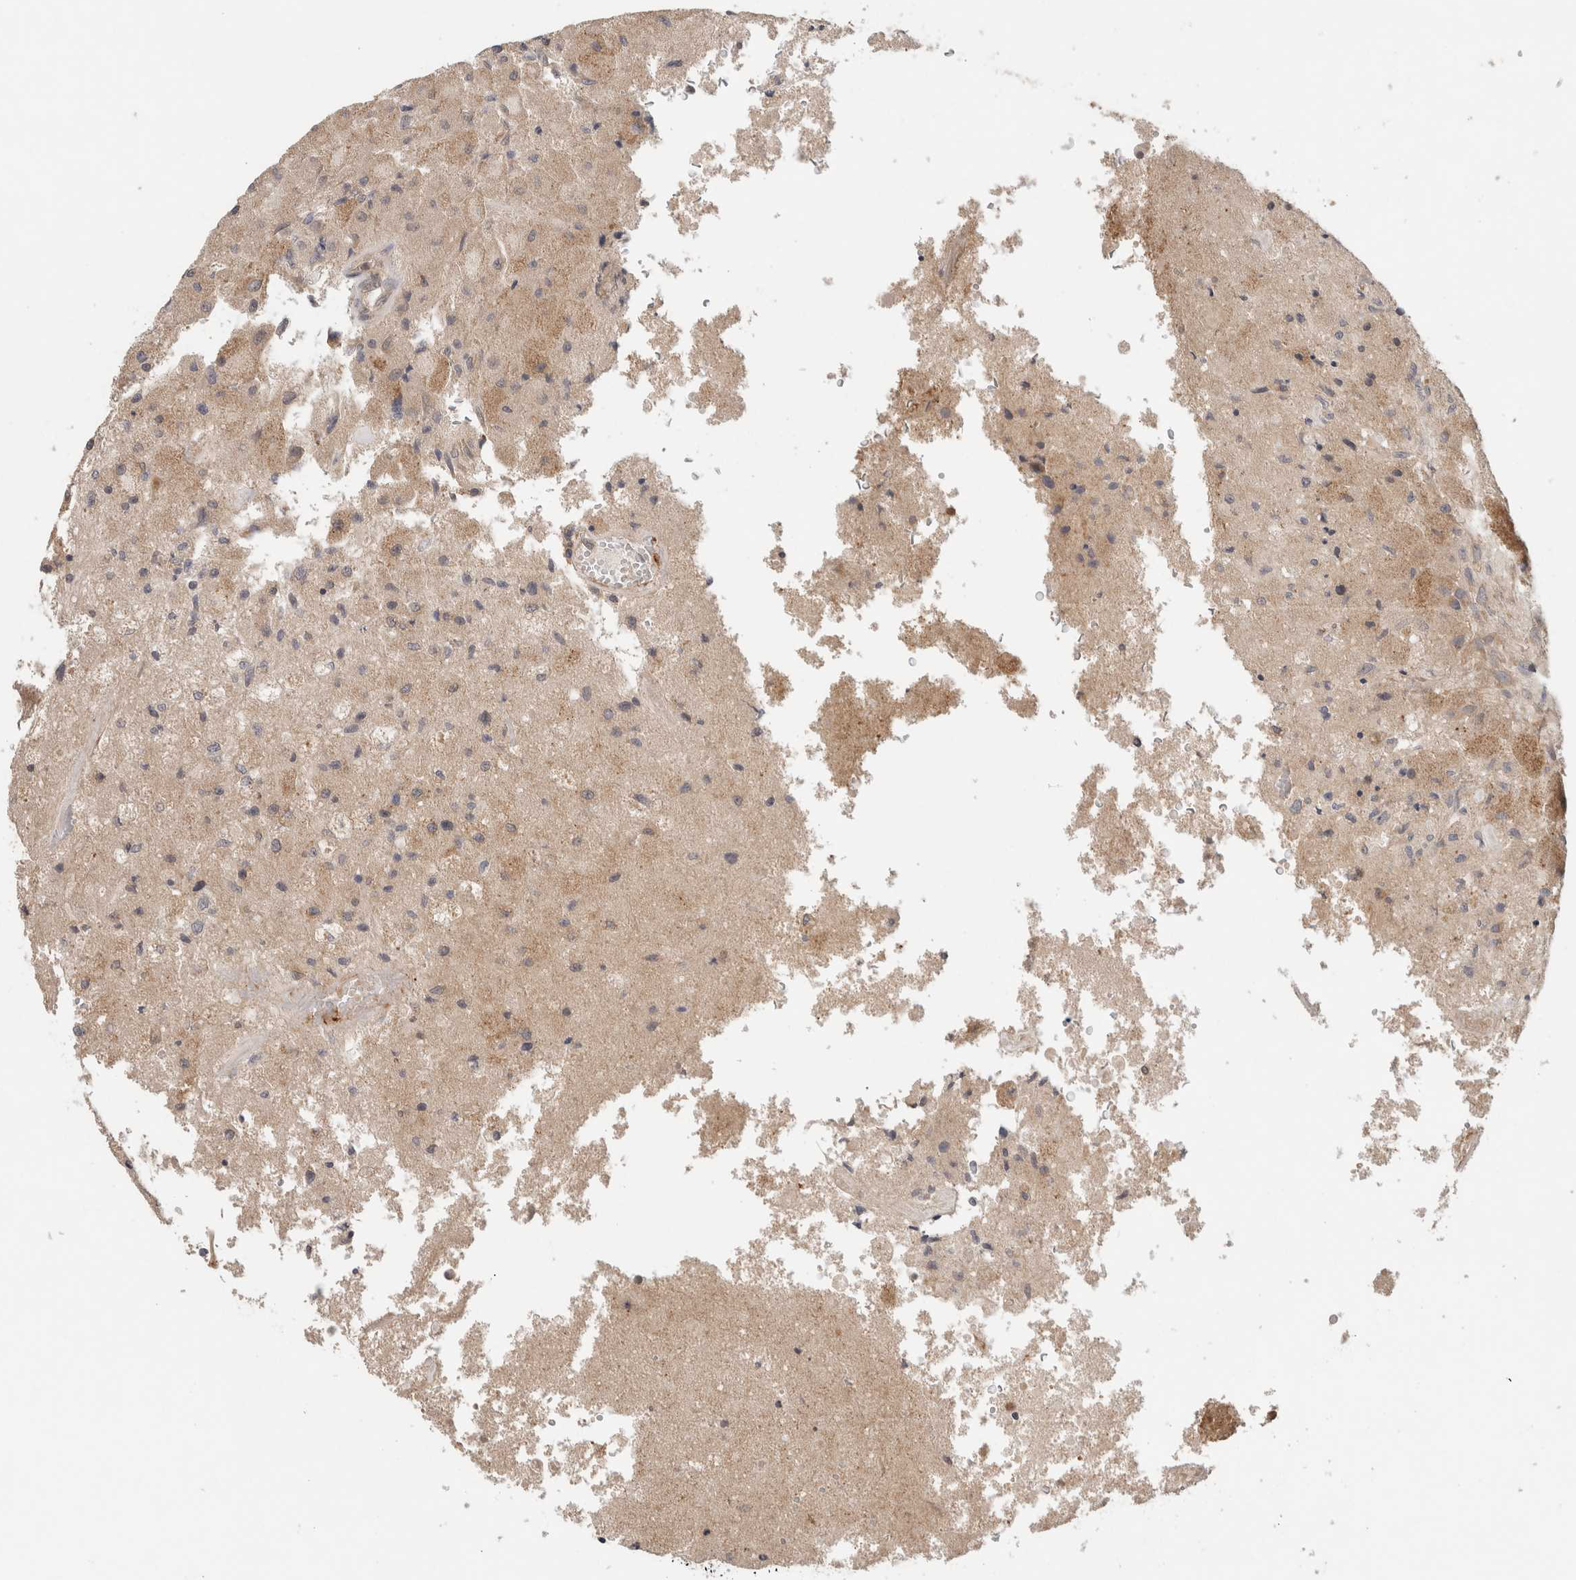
{"staining": {"intensity": "moderate", "quantity": "25%-75%", "location": "cytoplasmic/membranous"}, "tissue": "glioma", "cell_type": "Tumor cells", "image_type": "cancer", "snomed": [{"axis": "morphology", "description": "Normal tissue, NOS"}, {"axis": "morphology", "description": "Glioma, malignant, High grade"}, {"axis": "topography", "description": "Cerebral cortex"}], "caption": "Immunohistochemical staining of glioma reveals moderate cytoplasmic/membranous protein positivity in about 25%-75% of tumor cells. (DAB (3,3'-diaminobenzidine) IHC with brightfield microscopy, high magnification).", "gene": "SGK1", "patient": {"sex": "male", "age": 77}}